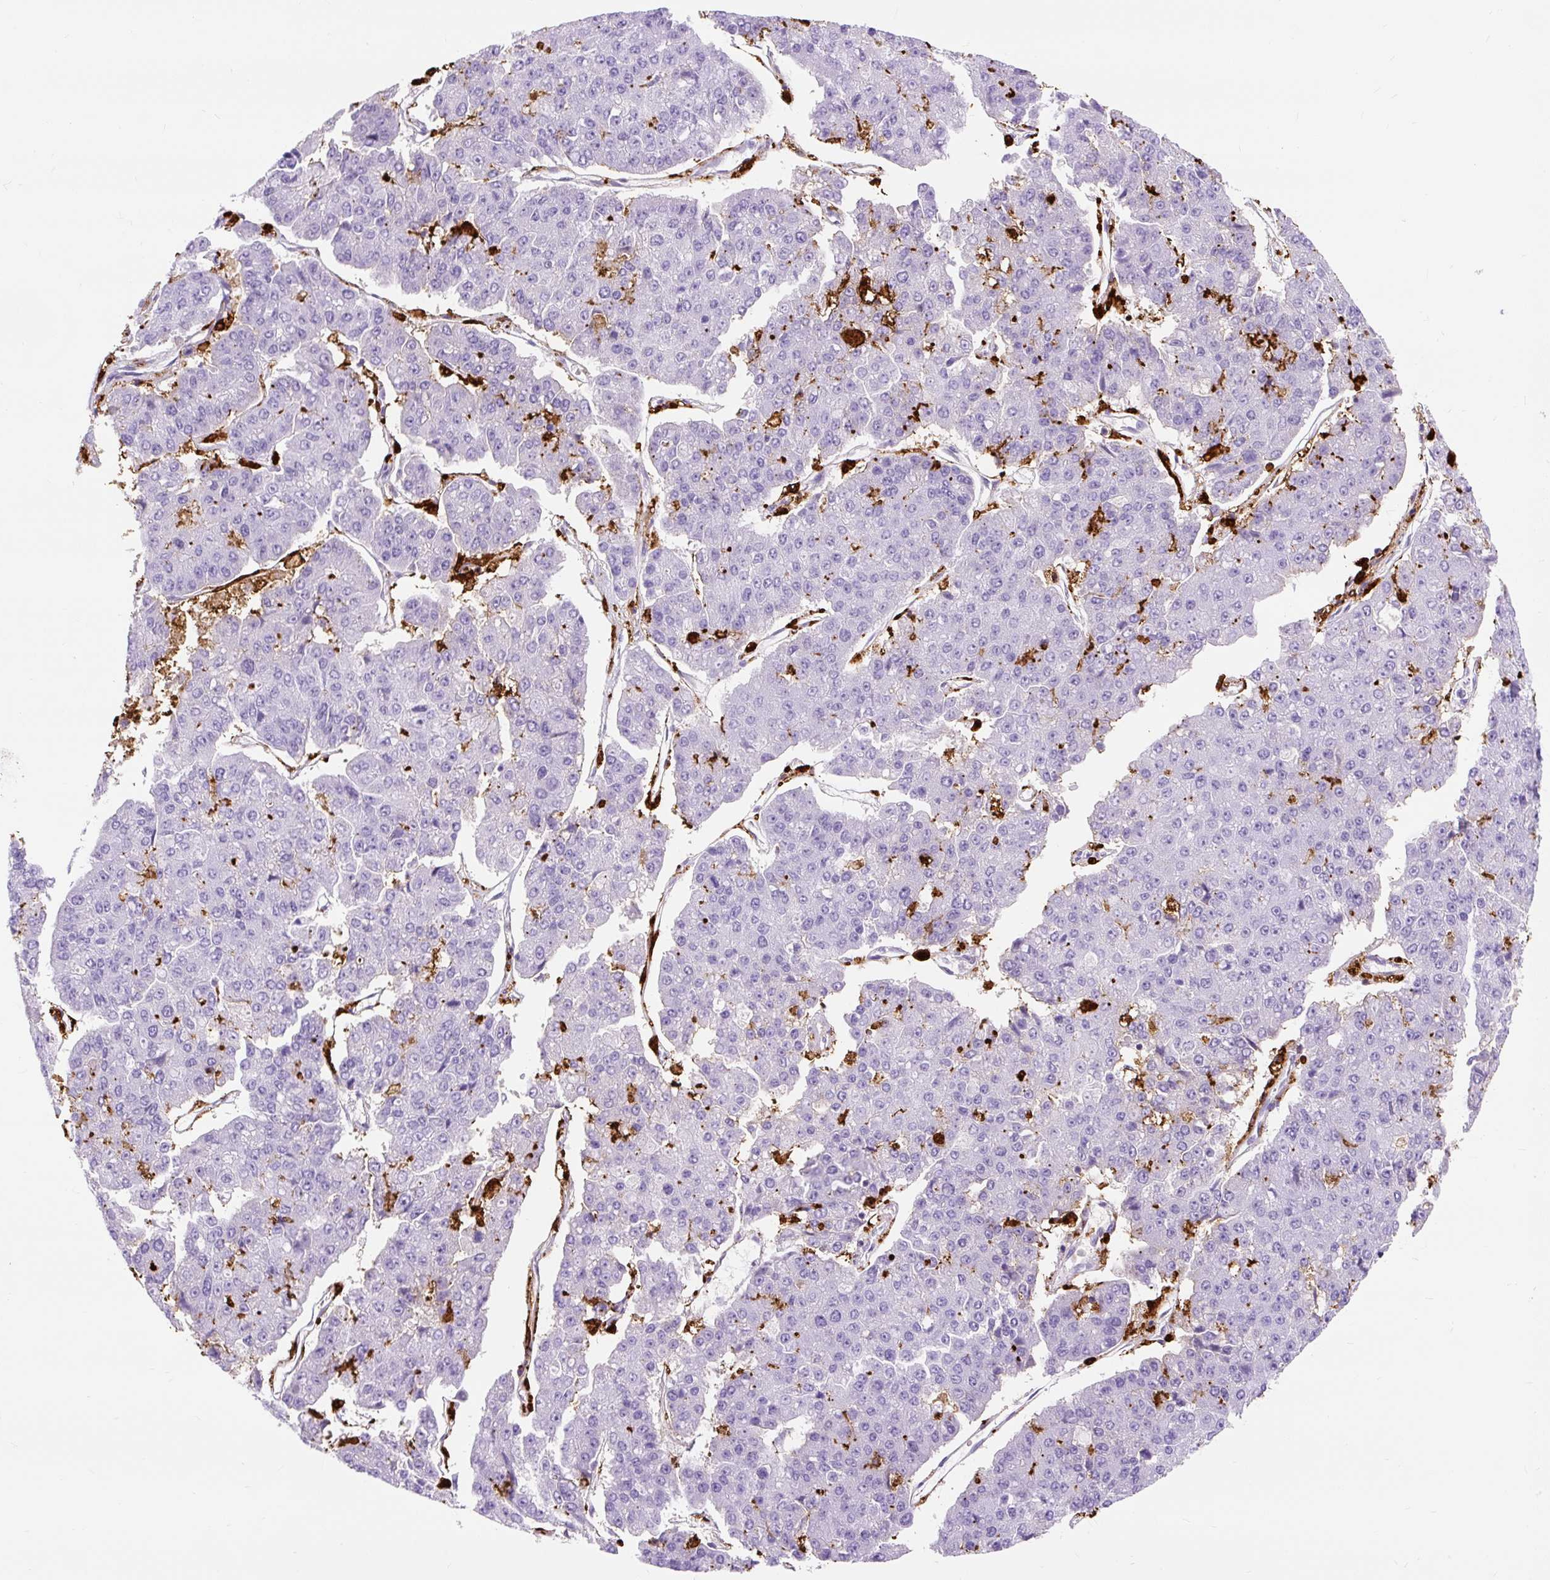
{"staining": {"intensity": "negative", "quantity": "none", "location": "none"}, "tissue": "pancreatic cancer", "cell_type": "Tumor cells", "image_type": "cancer", "snomed": [{"axis": "morphology", "description": "Adenocarcinoma, NOS"}, {"axis": "topography", "description": "Pancreas"}], "caption": "Tumor cells show no significant protein expression in pancreatic cancer.", "gene": "HLA-DRA", "patient": {"sex": "male", "age": 50}}